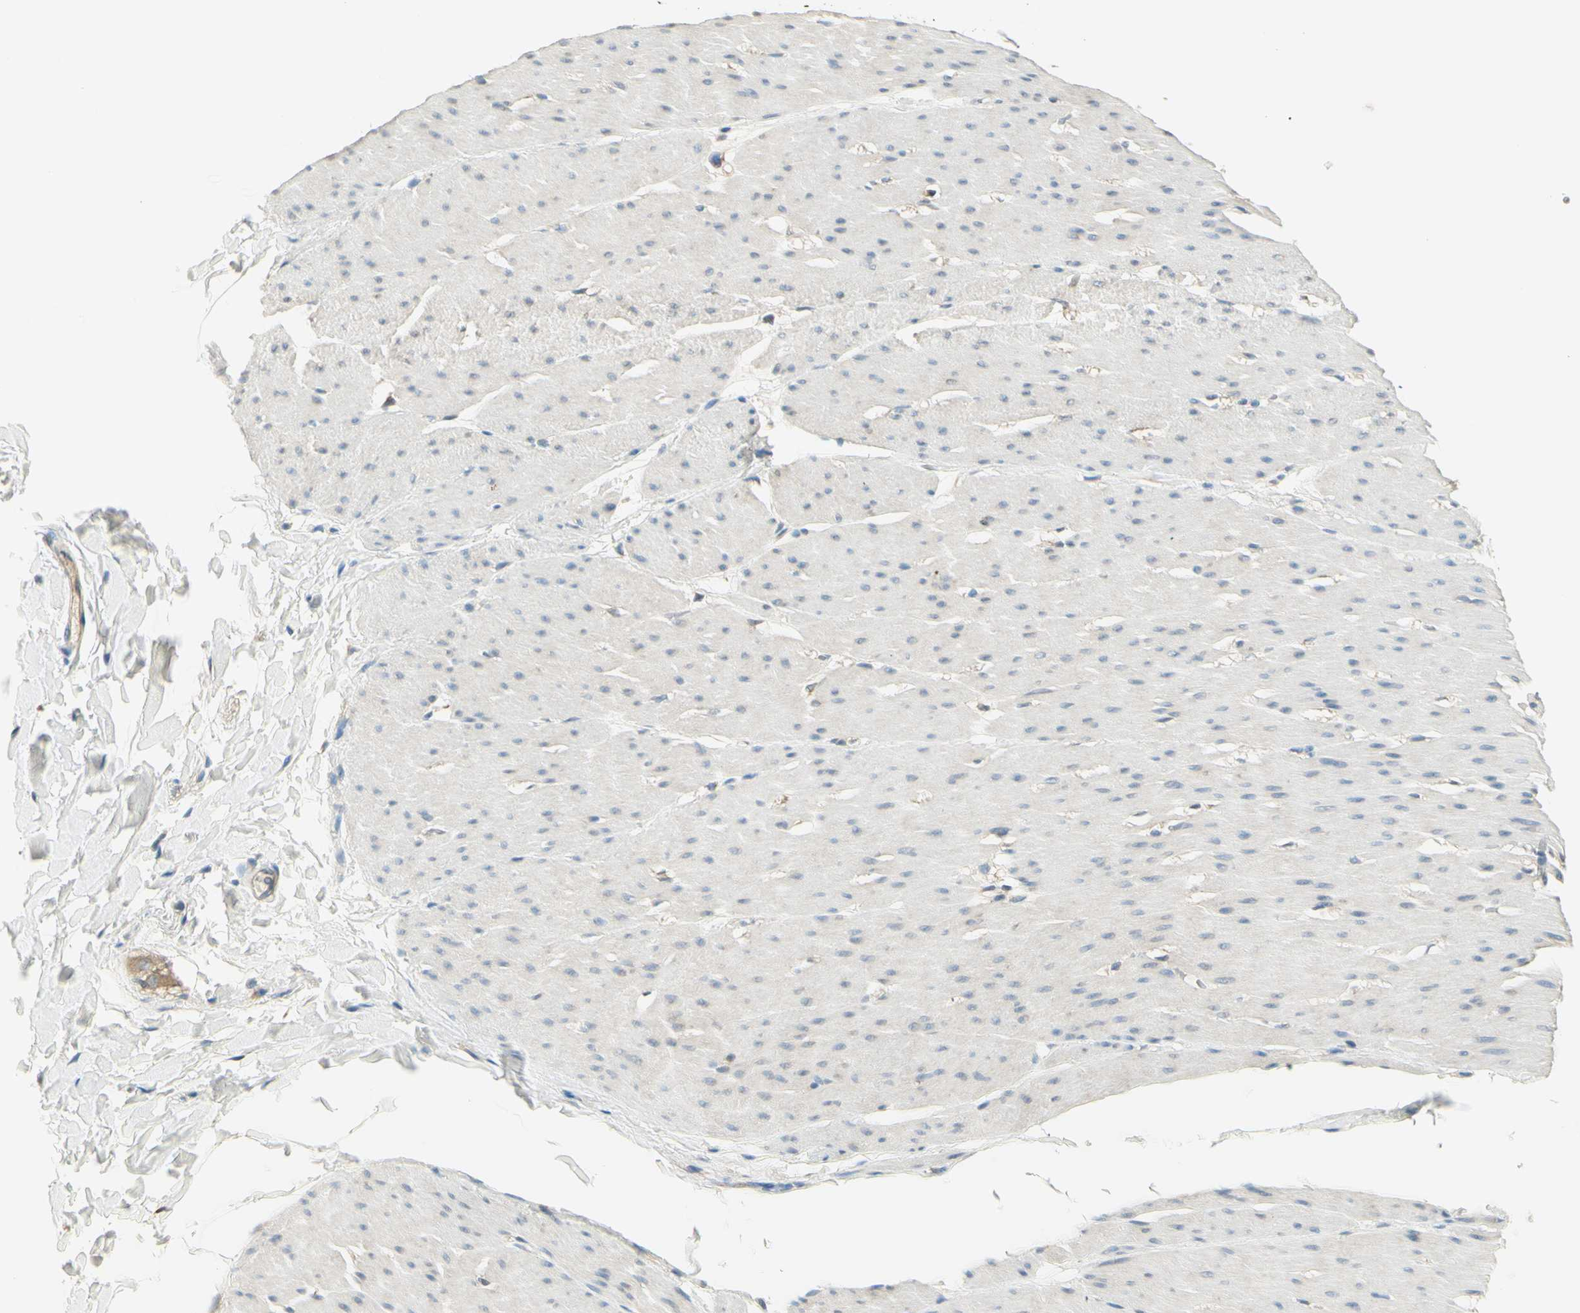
{"staining": {"intensity": "negative", "quantity": "none", "location": "none"}, "tissue": "smooth muscle", "cell_type": "Smooth muscle cells", "image_type": "normal", "snomed": [{"axis": "morphology", "description": "Normal tissue, NOS"}, {"axis": "topography", "description": "Smooth muscle"}, {"axis": "topography", "description": "Colon"}], "caption": "An IHC micrograph of benign smooth muscle is shown. There is no staining in smooth muscle cells of smooth muscle. (DAB (3,3'-diaminobenzidine) immunohistochemistry visualized using brightfield microscopy, high magnification).", "gene": "IGDCC4", "patient": {"sex": "male", "age": 67}}